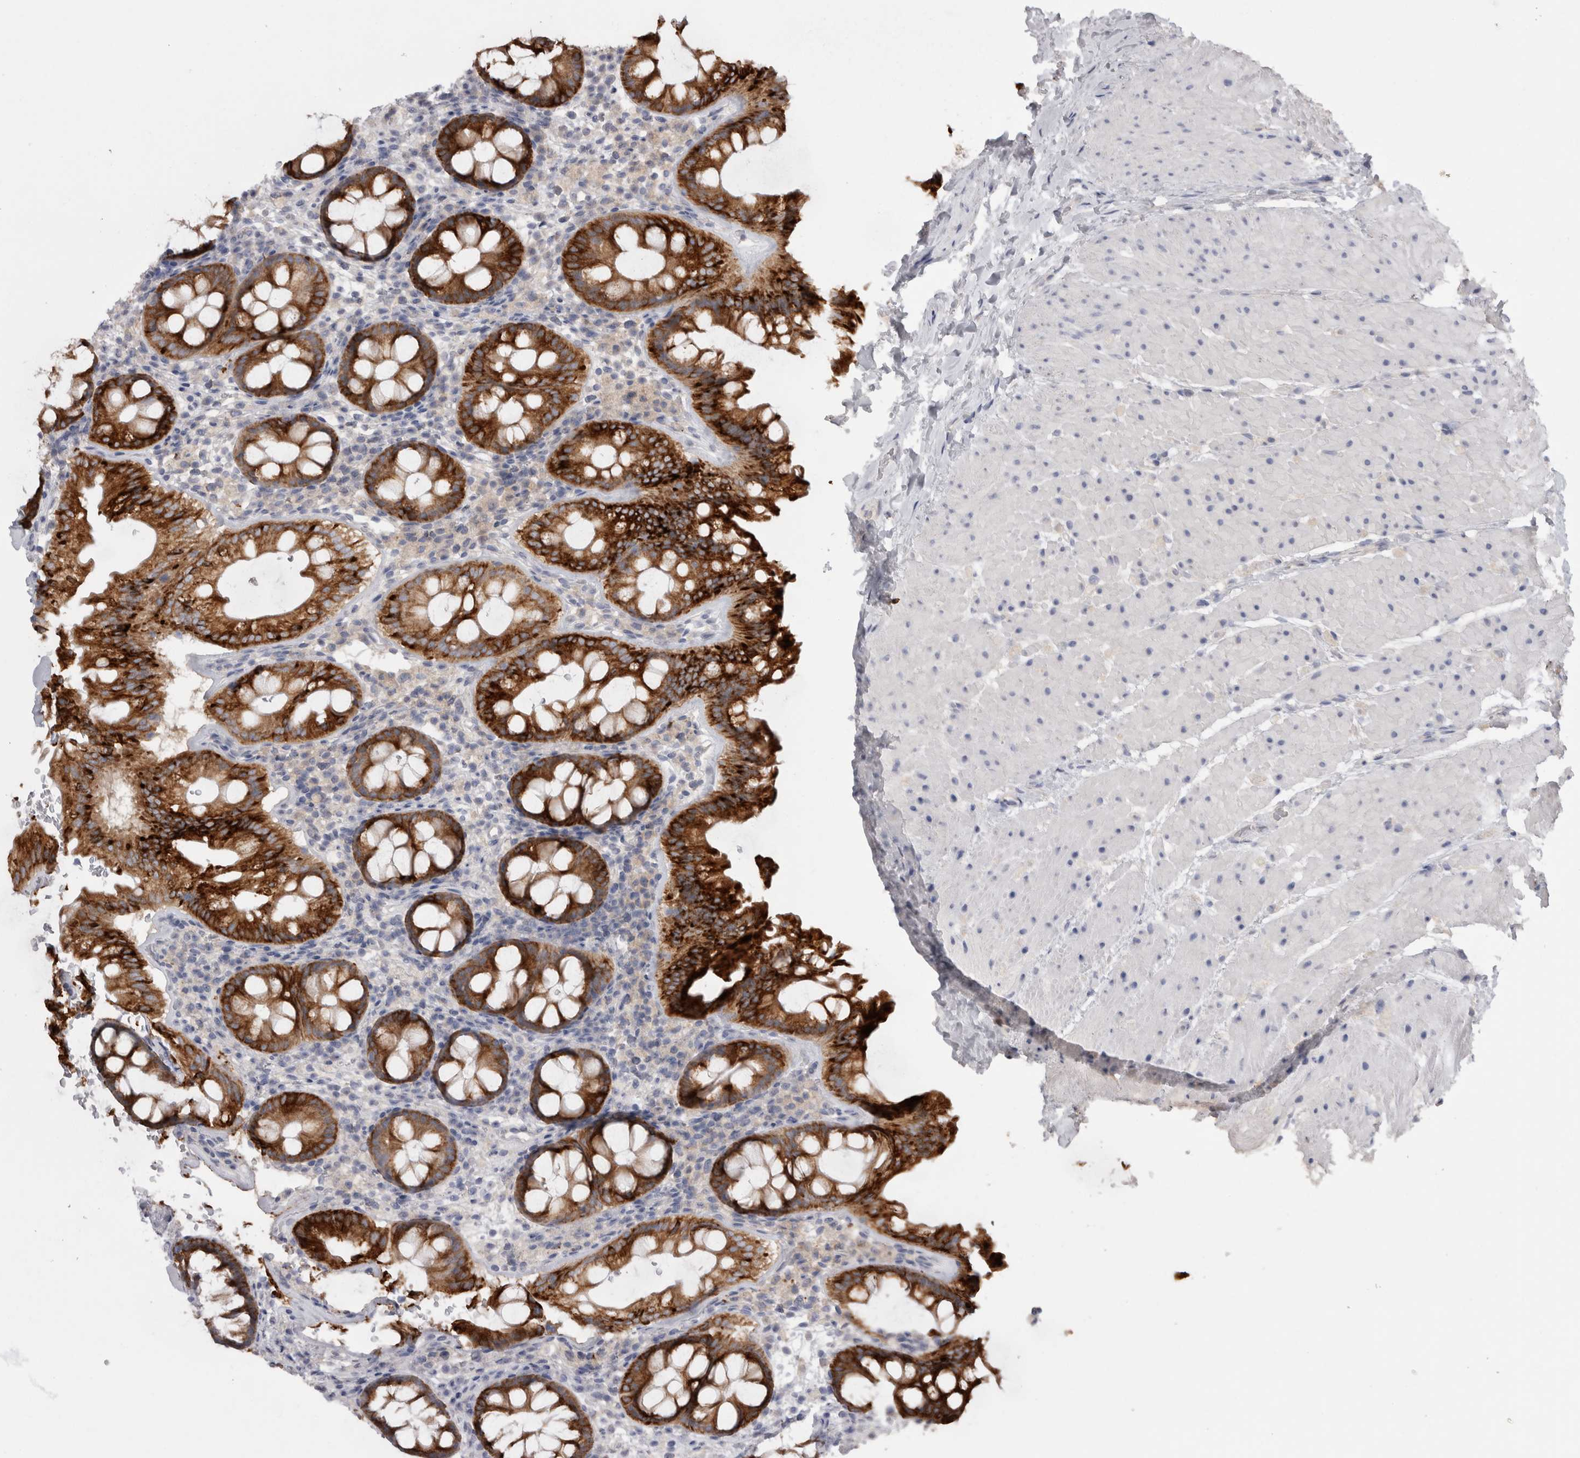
{"staining": {"intensity": "strong", "quantity": ">75%", "location": "cytoplasmic/membranous"}, "tissue": "colon", "cell_type": "Glandular cells", "image_type": "normal", "snomed": [{"axis": "morphology", "description": "Normal tissue, NOS"}, {"axis": "topography", "description": "Colon"}], "caption": "A photomicrograph showing strong cytoplasmic/membranous positivity in approximately >75% of glandular cells in unremarkable colon, as visualized by brown immunohistochemical staining.", "gene": "LRRC40", "patient": {"sex": "female", "age": 62}}